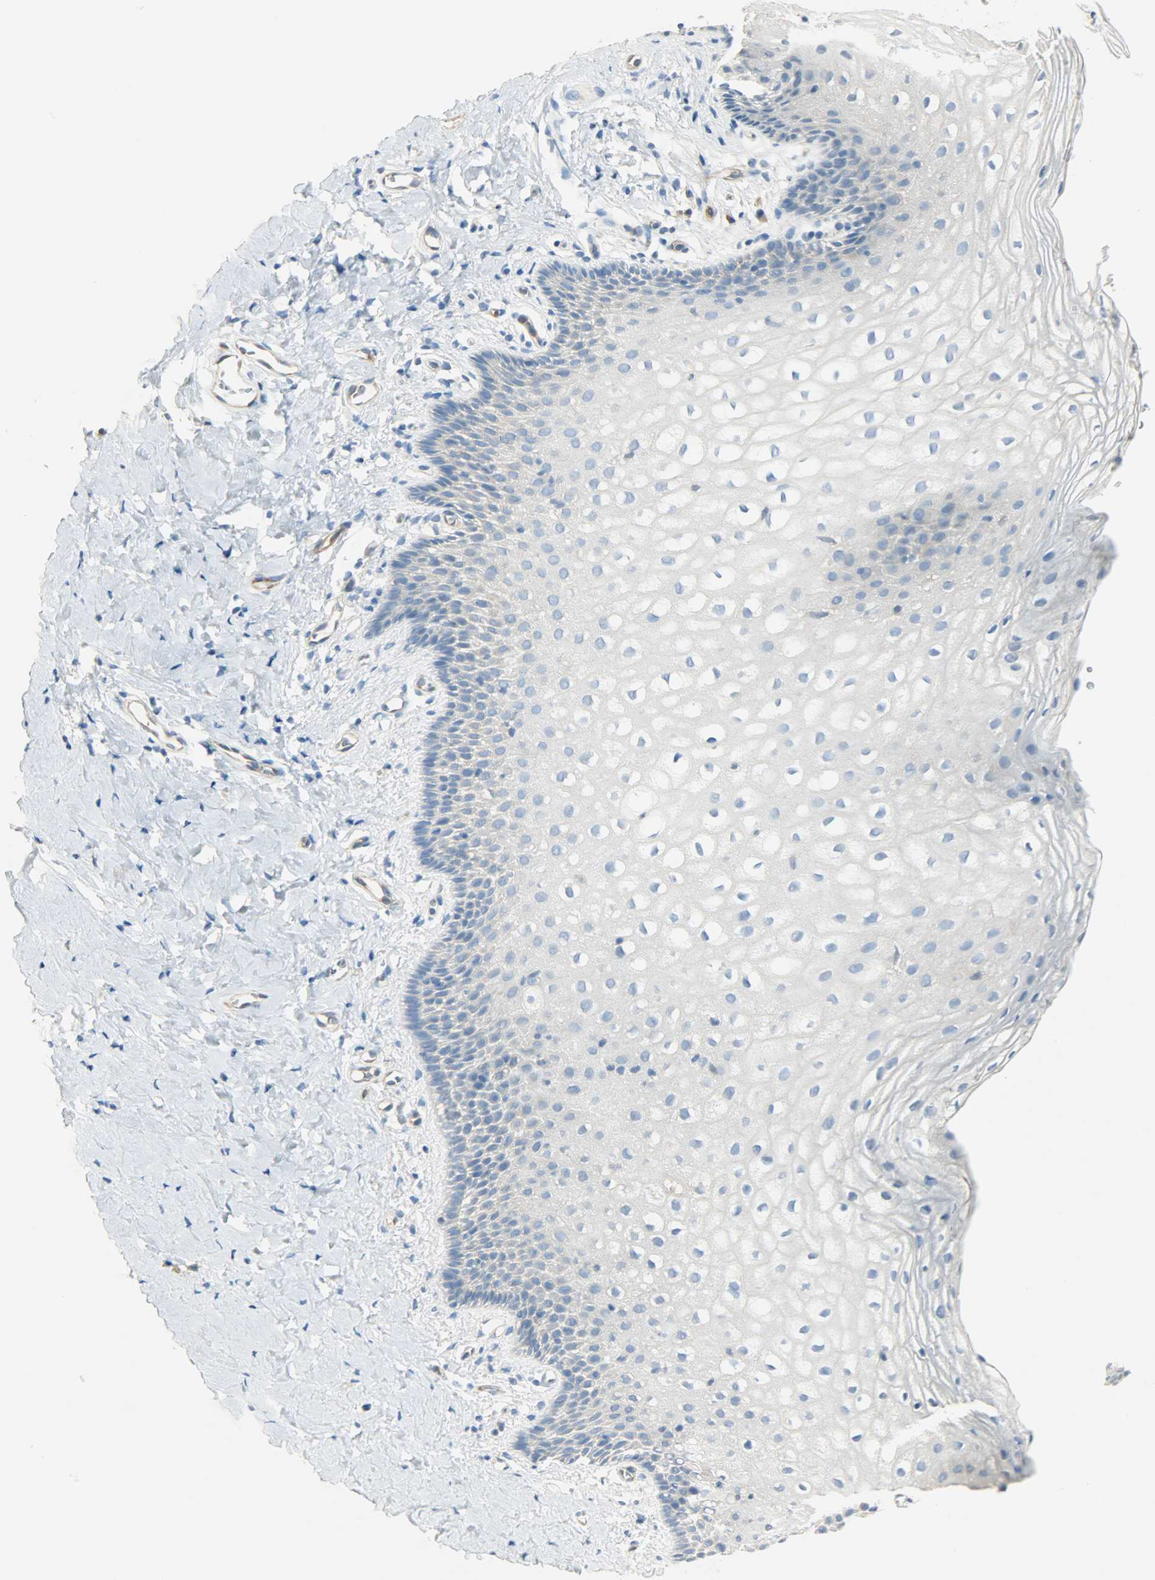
{"staining": {"intensity": "negative", "quantity": "none", "location": "none"}, "tissue": "vagina", "cell_type": "Squamous epithelial cells", "image_type": "normal", "snomed": [{"axis": "morphology", "description": "Normal tissue, NOS"}, {"axis": "topography", "description": "Vagina"}], "caption": "An IHC histopathology image of normal vagina is shown. There is no staining in squamous epithelial cells of vagina. (DAB (3,3'-diaminobenzidine) immunohistochemistry with hematoxylin counter stain).", "gene": "WARS1", "patient": {"sex": "female", "age": 55}}